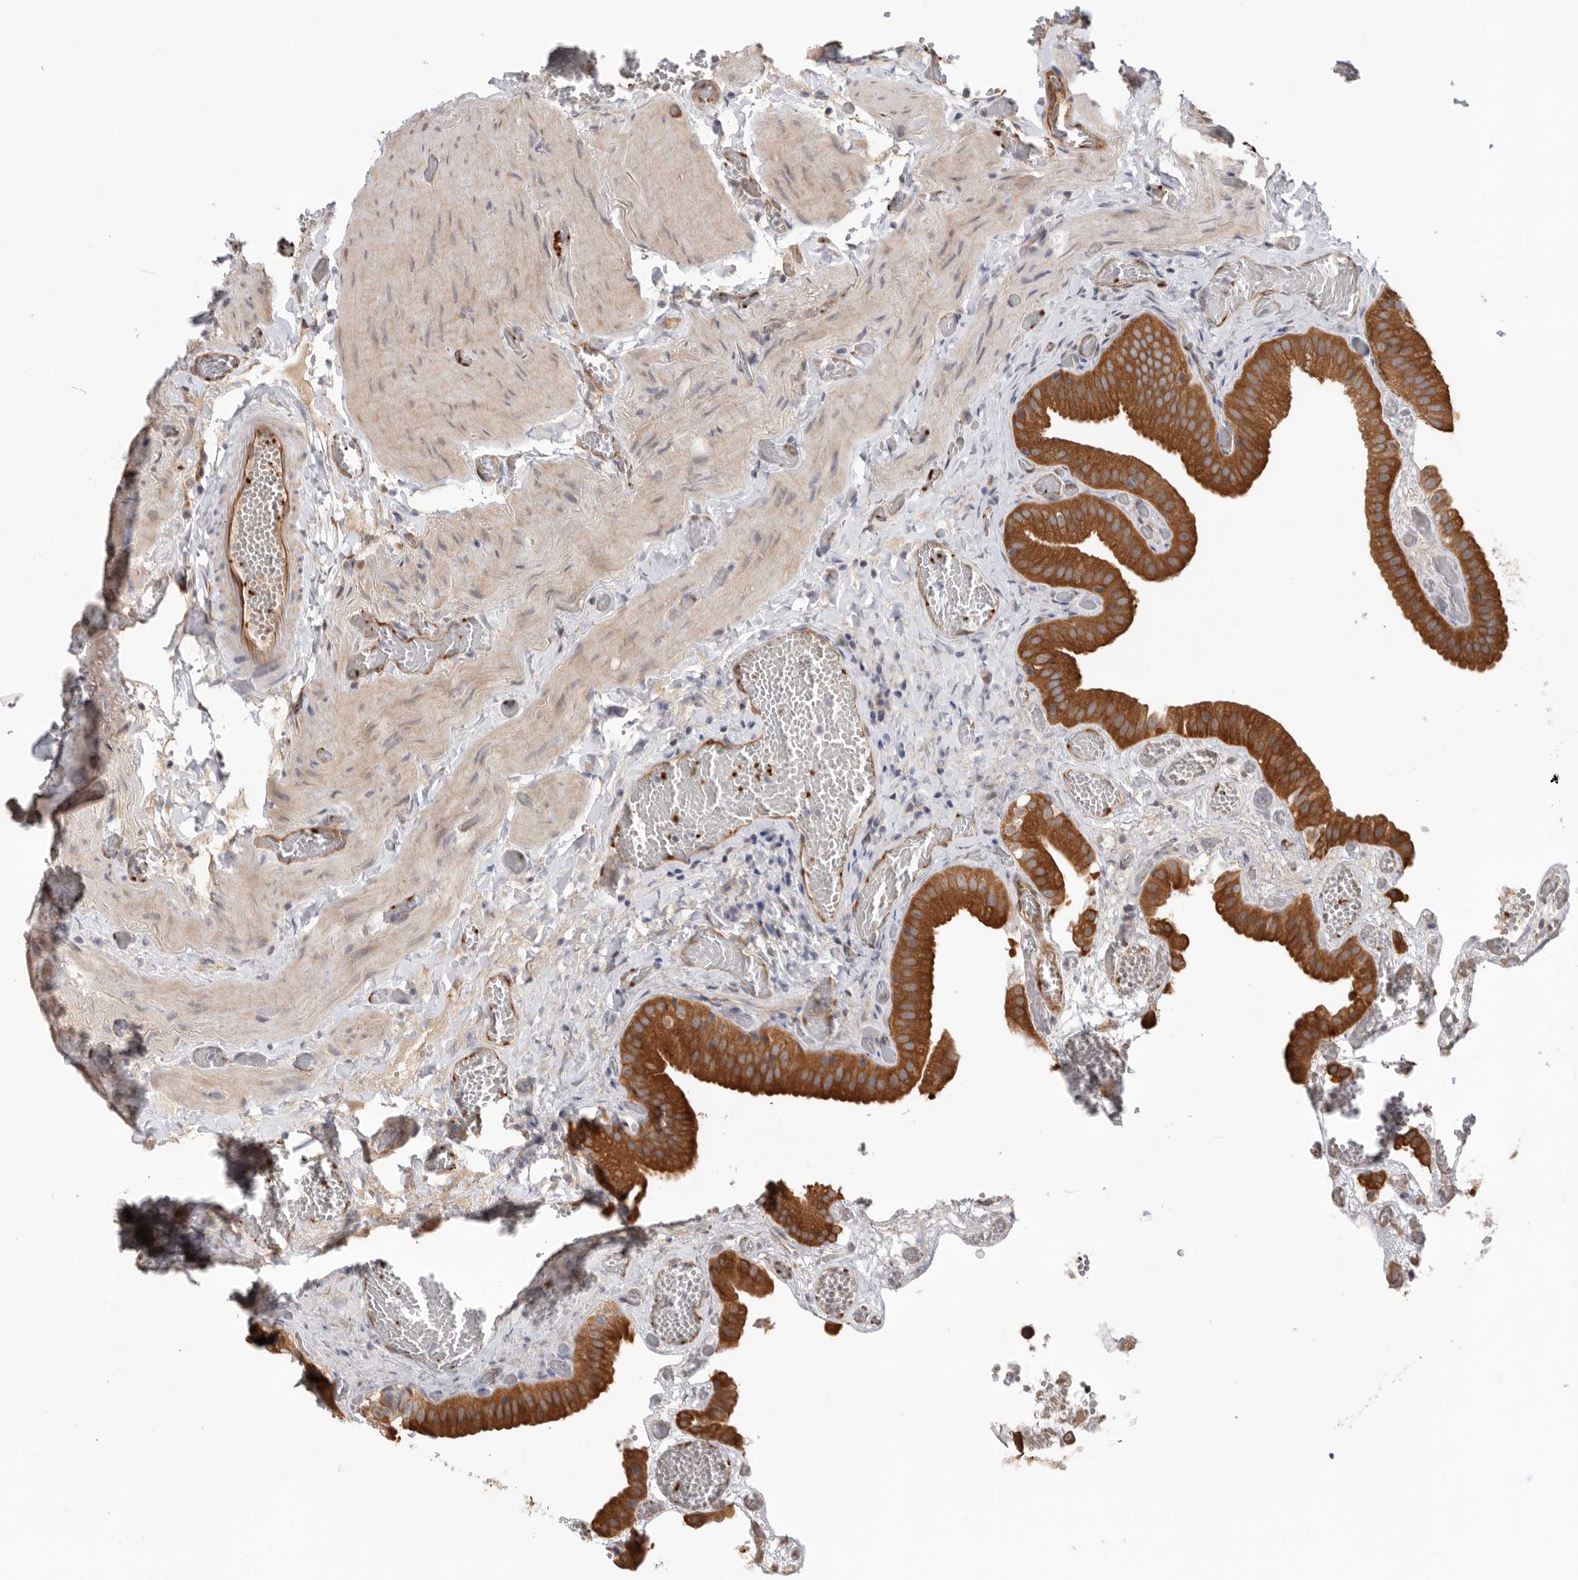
{"staining": {"intensity": "strong", "quantity": ">75%", "location": "cytoplasmic/membranous"}, "tissue": "gallbladder", "cell_type": "Glandular cells", "image_type": "normal", "snomed": [{"axis": "morphology", "description": "Normal tissue, NOS"}, {"axis": "topography", "description": "Gallbladder"}], "caption": "Immunohistochemical staining of unremarkable gallbladder reveals >75% levels of strong cytoplasmic/membranous protein positivity in approximately >75% of glandular cells. (DAB = brown stain, brightfield microscopy at high magnification).", "gene": "CDC42BPB", "patient": {"sex": "female", "age": 64}}